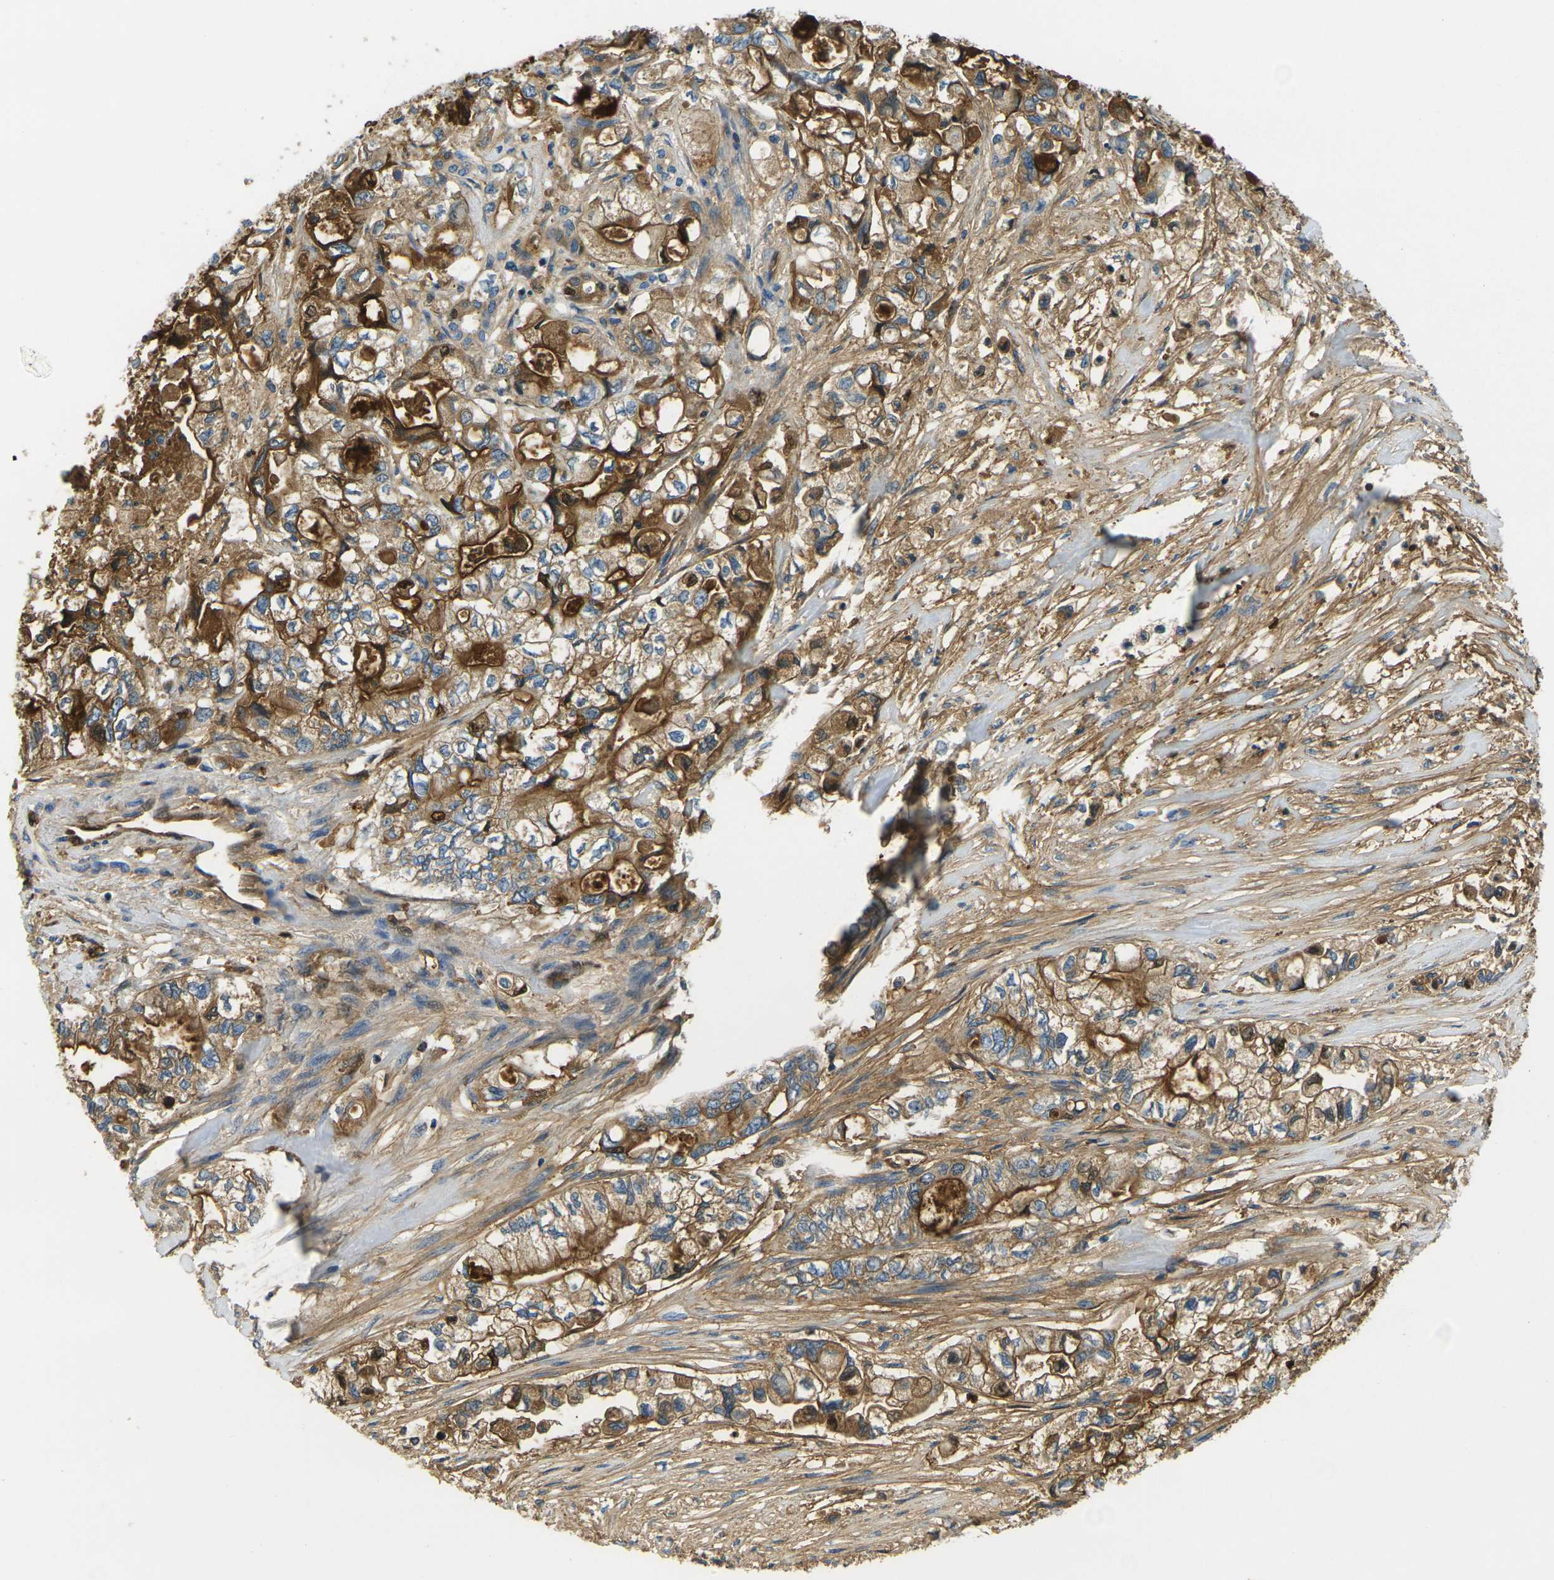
{"staining": {"intensity": "strong", "quantity": ">75%", "location": "cytoplasmic/membranous"}, "tissue": "pancreatic cancer", "cell_type": "Tumor cells", "image_type": "cancer", "snomed": [{"axis": "morphology", "description": "Adenocarcinoma, NOS"}, {"axis": "topography", "description": "Pancreas"}], "caption": "An immunohistochemistry (IHC) histopathology image of tumor tissue is shown. Protein staining in brown shows strong cytoplasmic/membranous positivity in pancreatic adenocarcinoma within tumor cells.", "gene": "PLCD1", "patient": {"sex": "male", "age": 79}}